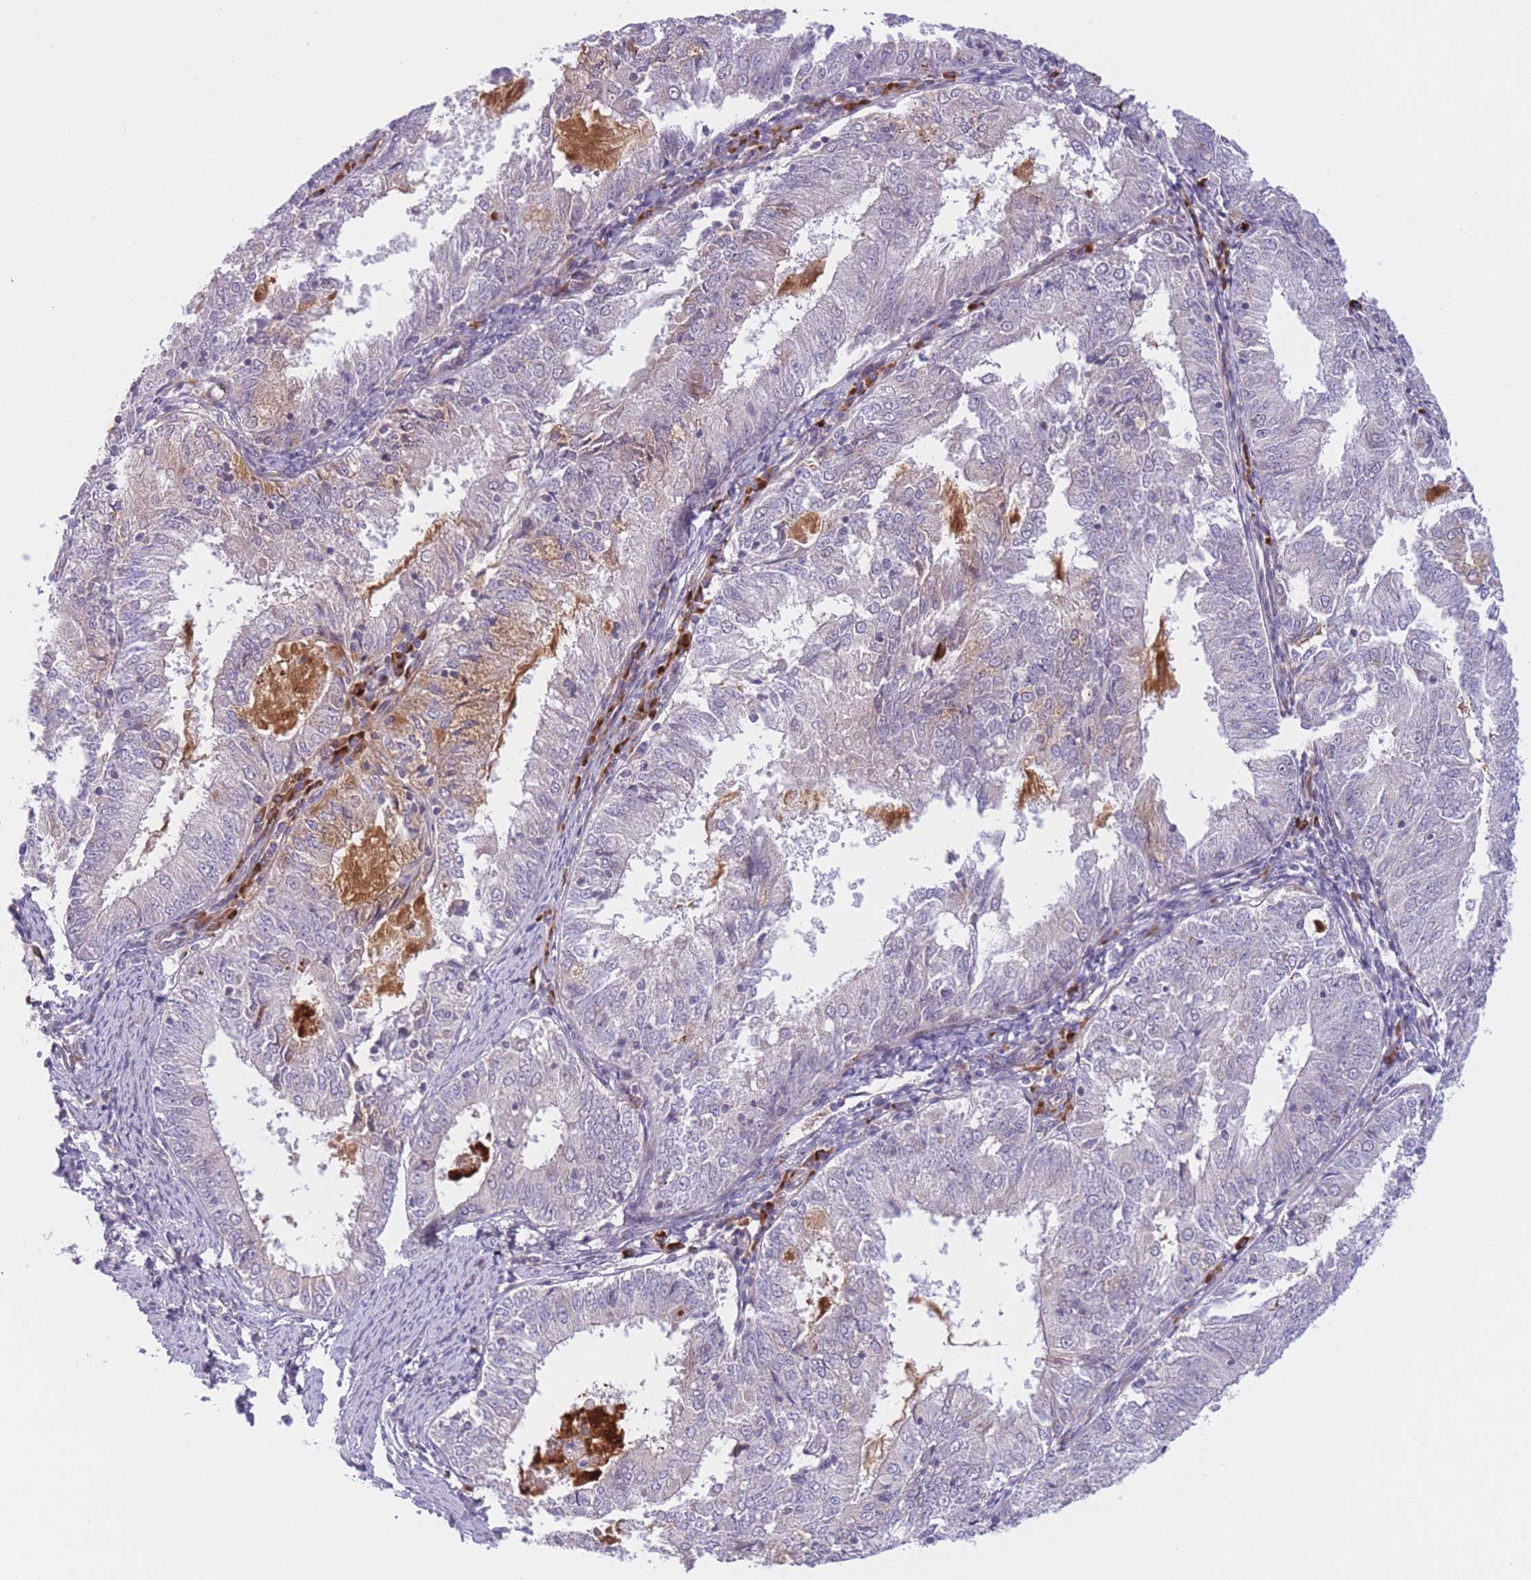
{"staining": {"intensity": "moderate", "quantity": "<25%", "location": "cytoplasmic/membranous"}, "tissue": "endometrial cancer", "cell_type": "Tumor cells", "image_type": "cancer", "snomed": [{"axis": "morphology", "description": "Adenocarcinoma, NOS"}, {"axis": "topography", "description": "Endometrium"}], "caption": "A brown stain highlights moderate cytoplasmic/membranous positivity of a protein in human endometrial adenocarcinoma tumor cells. (brown staining indicates protein expression, while blue staining denotes nuclei).", "gene": "CDC25B", "patient": {"sex": "female", "age": 57}}